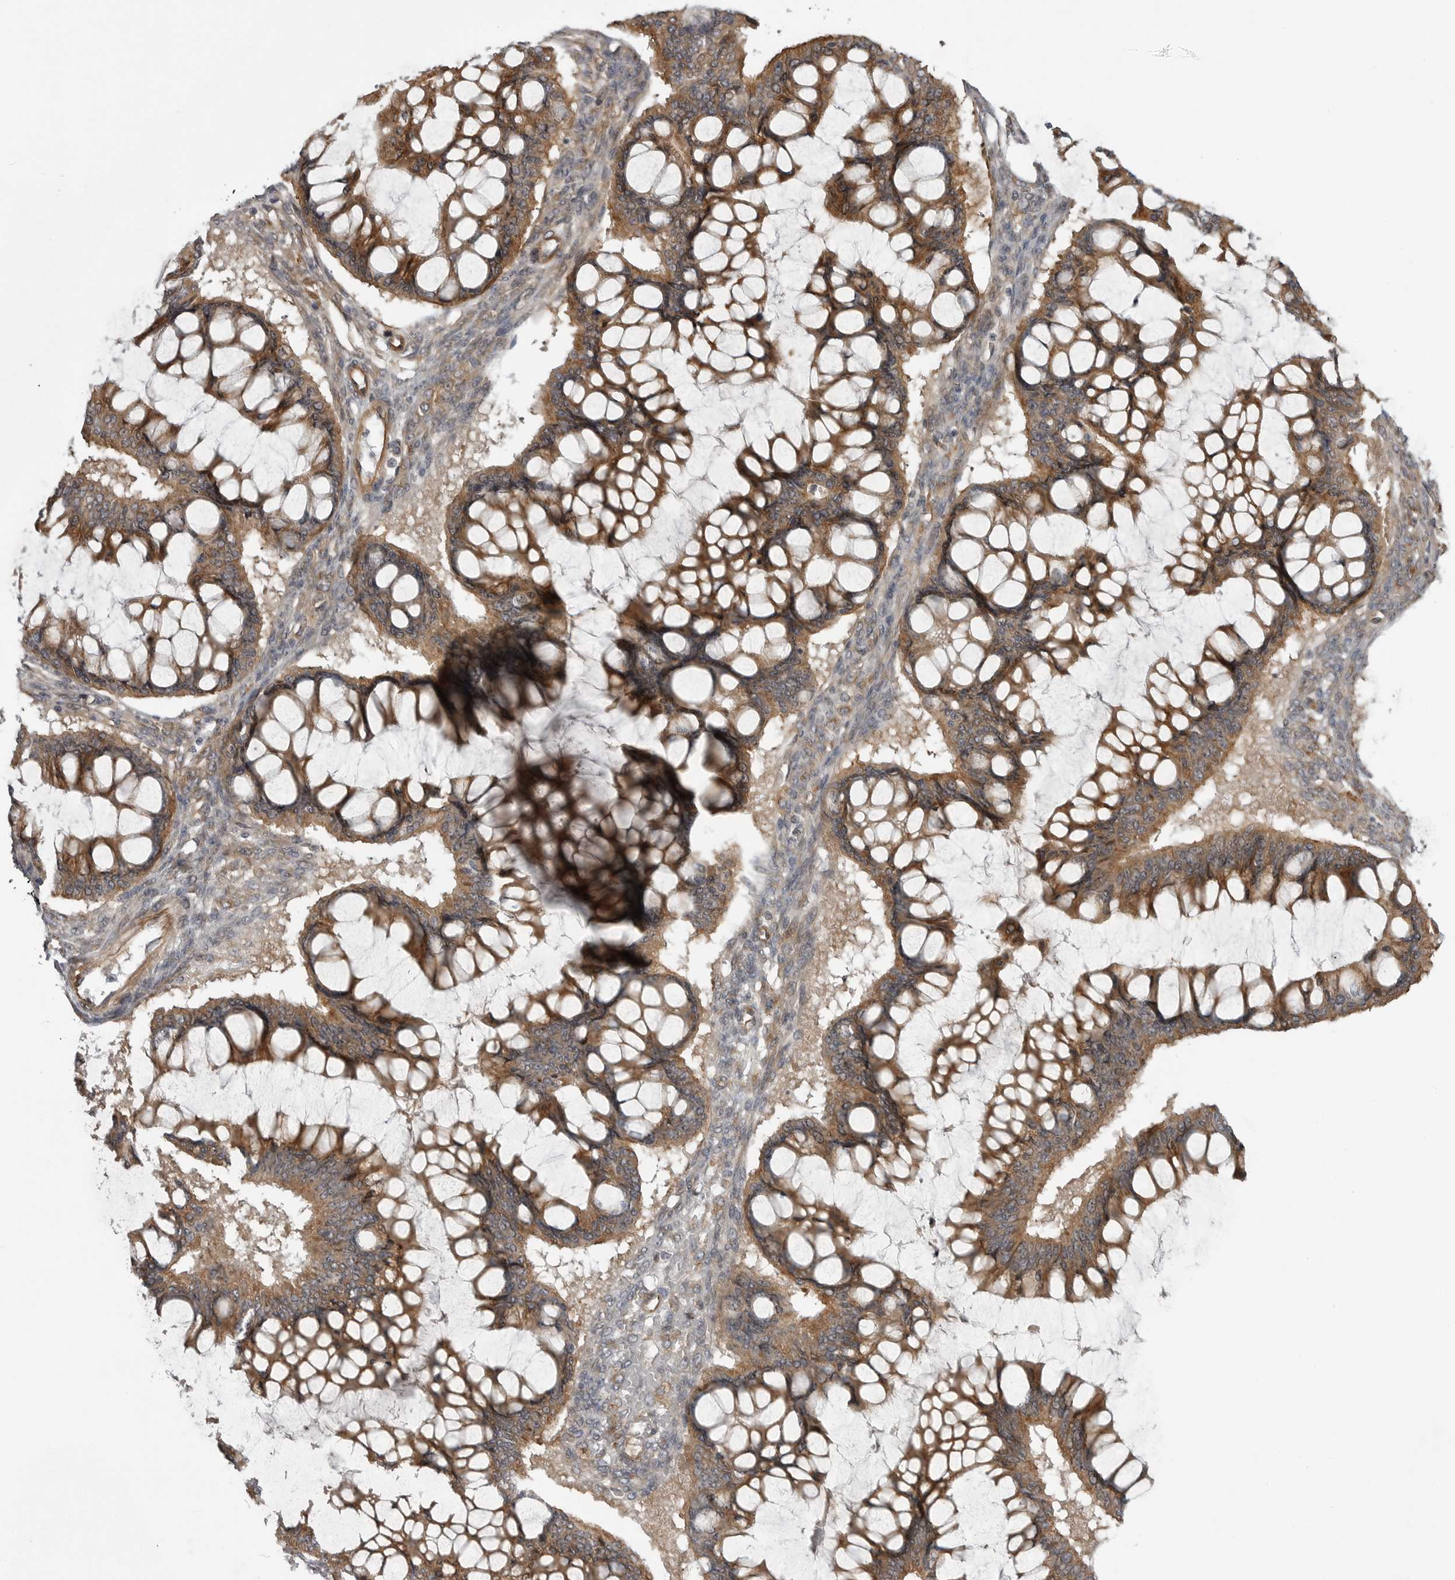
{"staining": {"intensity": "moderate", "quantity": ">75%", "location": "cytoplasmic/membranous"}, "tissue": "ovarian cancer", "cell_type": "Tumor cells", "image_type": "cancer", "snomed": [{"axis": "morphology", "description": "Cystadenocarcinoma, mucinous, NOS"}, {"axis": "topography", "description": "Ovary"}], "caption": "Brown immunohistochemical staining in human ovarian cancer shows moderate cytoplasmic/membranous staining in about >75% of tumor cells. The staining was performed using DAB (3,3'-diaminobenzidine) to visualize the protein expression in brown, while the nuclei were stained in blue with hematoxylin (Magnification: 20x).", "gene": "LRRC45", "patient": {"sex": "female", "age": 73}}